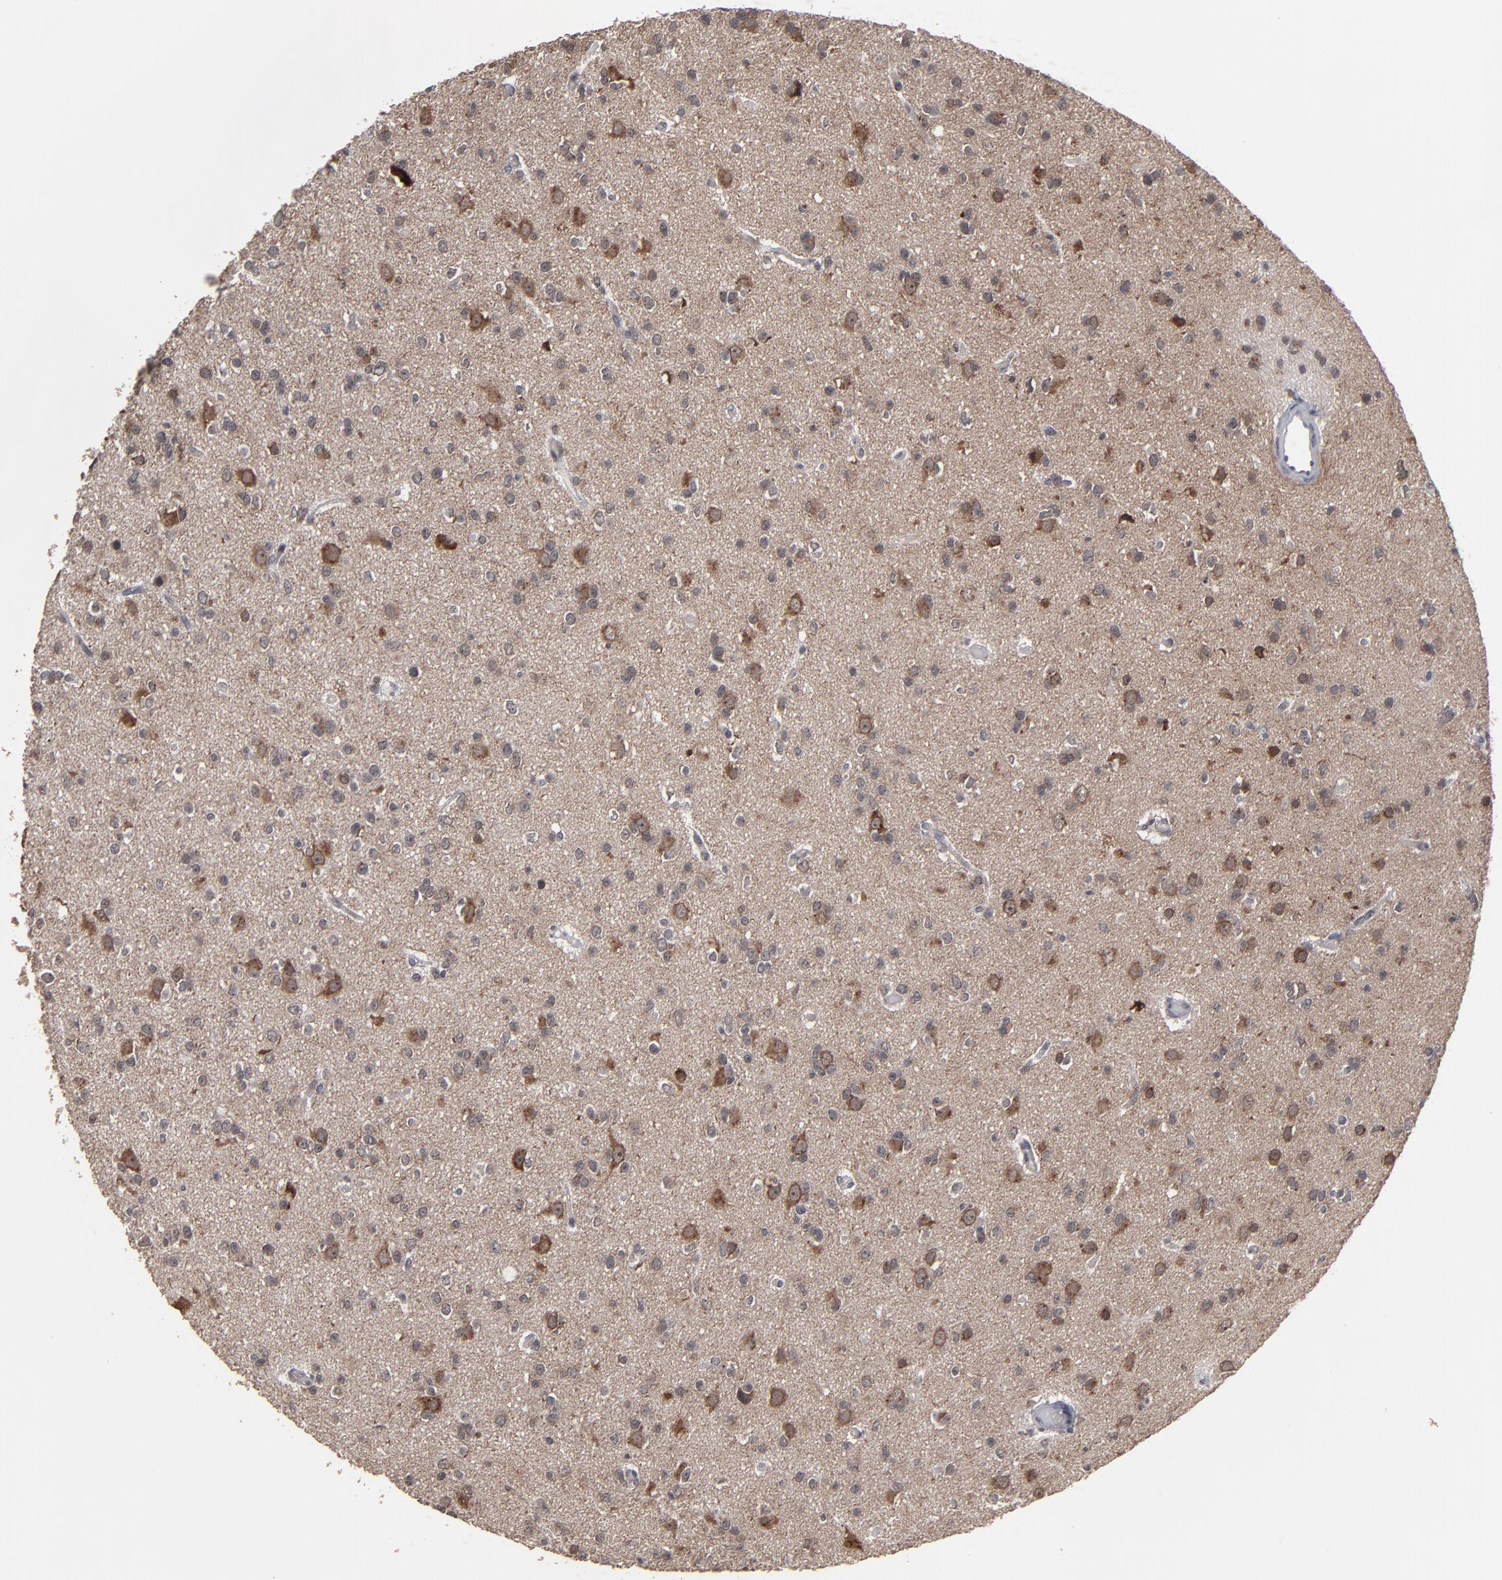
{"staining": {"intensity": "moderate", "quantity": "25%-75%", "location": "cytoplasmic/membranous"}, "tissue": "glioma", "cell_type": "Tumor cells", "image_type": "cancer", "snomed": [{"axis": "morphology", "description": "Glioma, malignant, Low grade"}, {"axis": "topography", "description": "Brain"}], "caption": "Tumor cells demonstrate medium levels of moderate cytoplasmic/membranous staining in approximately 25%-75% of cells in malignant glioma (low-grade).", "gene": "SLC22A17", "patient": {"sex": "male", "age": 42}}